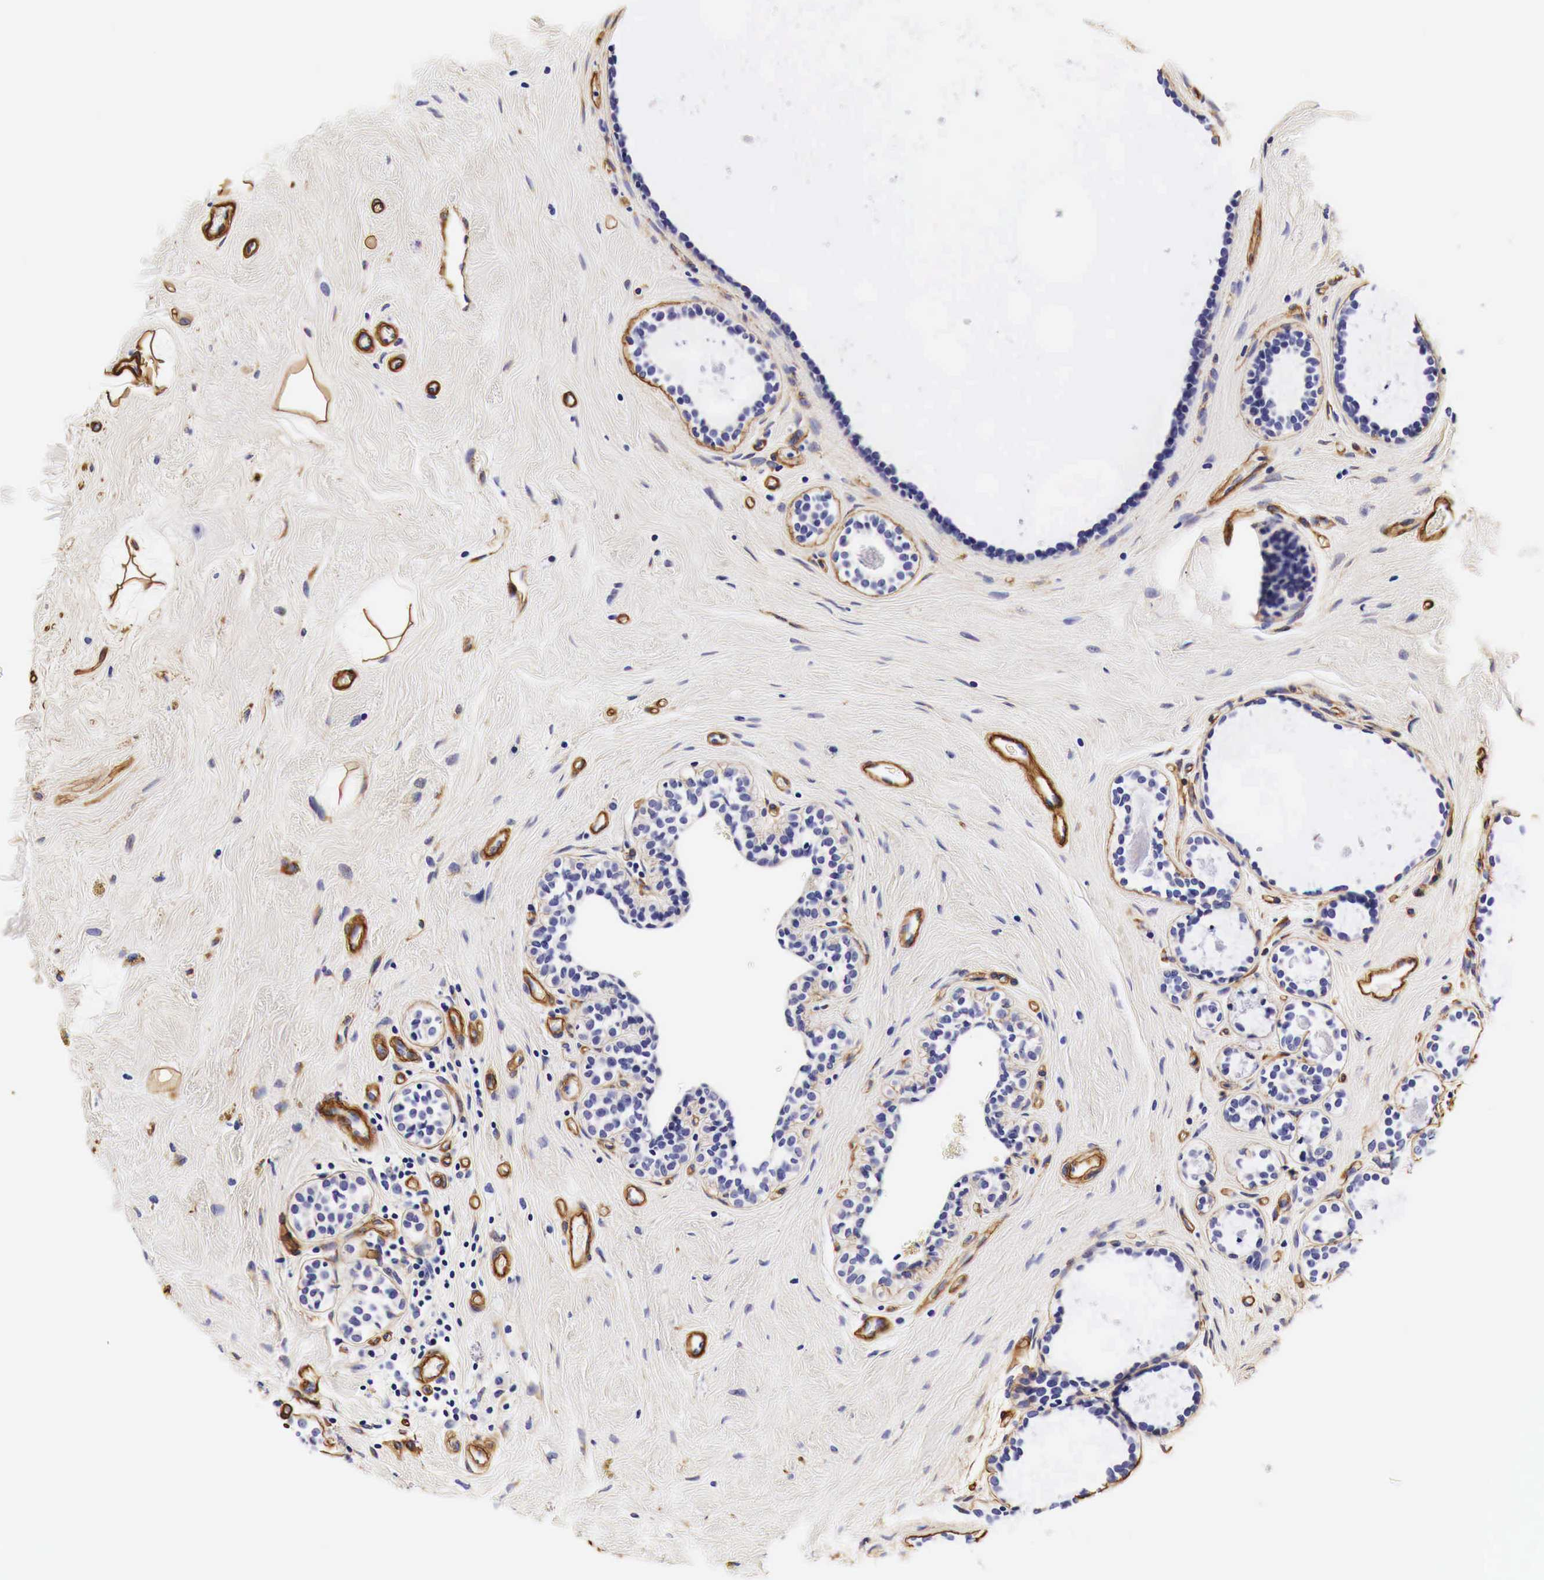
{"staining": {"intensity": "weak", "quantity": "<25%", "location": "cytoplasmic/membranous"}, "tissue": "breast cancer", "cell_type": "Tumor cells", "image_type": "cancer", "snomed": [{"axis": "morphology", "description": "Duct carcinoma"}, {"axis": "topography", "description": "Breast"}], "caption": "A high-resolution photomicrograph shows immunohistochemistry staining of breast cancer, which displays no significant positivity in tumor cells. (Stains: DAB immunohistochemistry (IHC) with hematoxylin counter stain, Microscopy: brightfield microscopy at high magnification).", "gene": "LAMB2", "patient": {"sex": "female", "age": 72}}